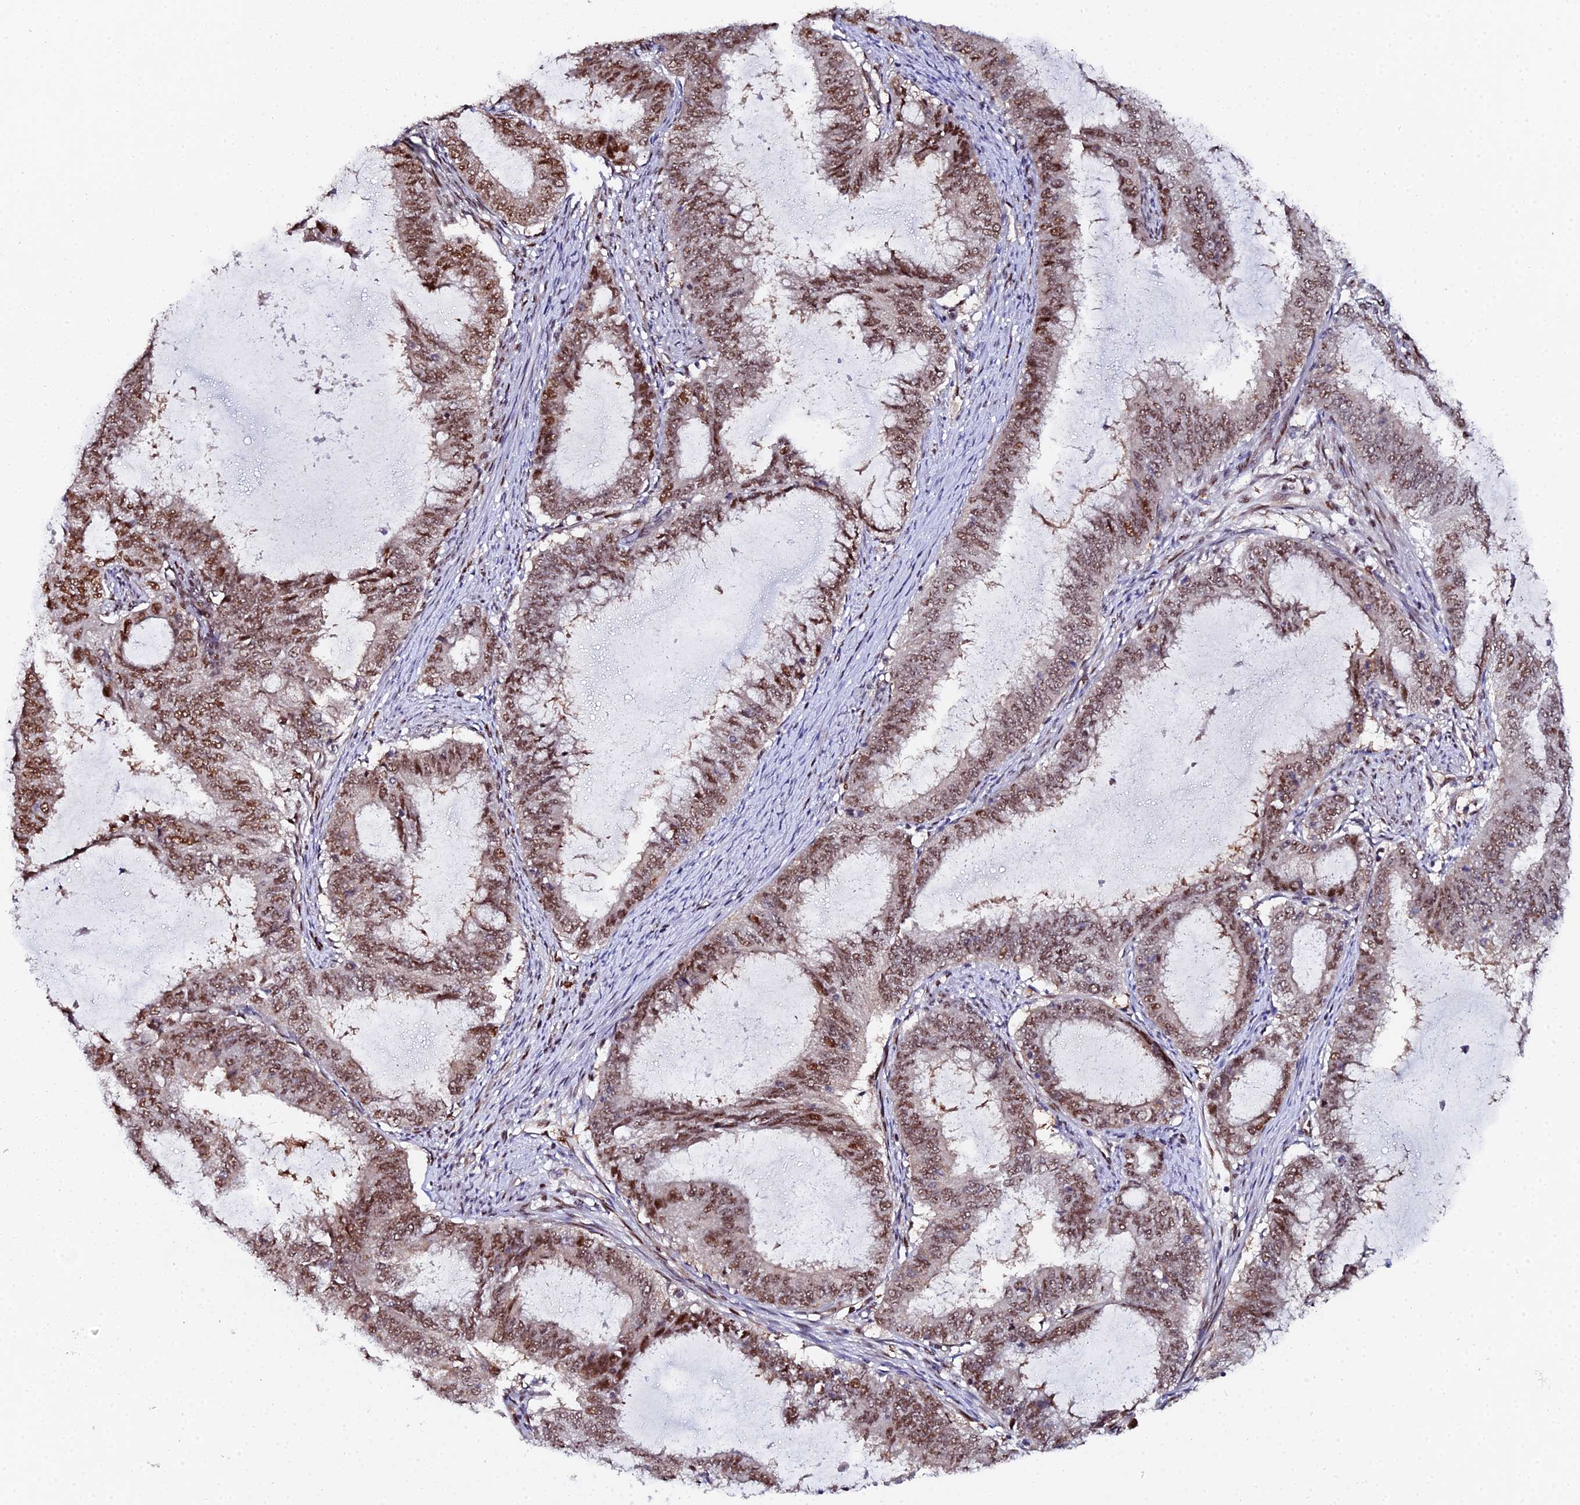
{"staining": {"intensity": "moderate", "quantity": ">75%", "location": "nuclear"}, "tissue": "endometrial cancer", "cell_type": "Tumor cells", "image_type": "cancer", "snomed": [{"axis": "morphology", "description": "Adenocarcinoma, NOS"}, {"axis": "topography", "description": "Endometrium"}], "caption": "This micrograph demonstrates immunohistochemistry staining of endometrial cancer, with medium moderate nuclear expression in about >75% of tumor cells.", "gene": "TIFA", "patient": {"sex": "female", "age": 51}}